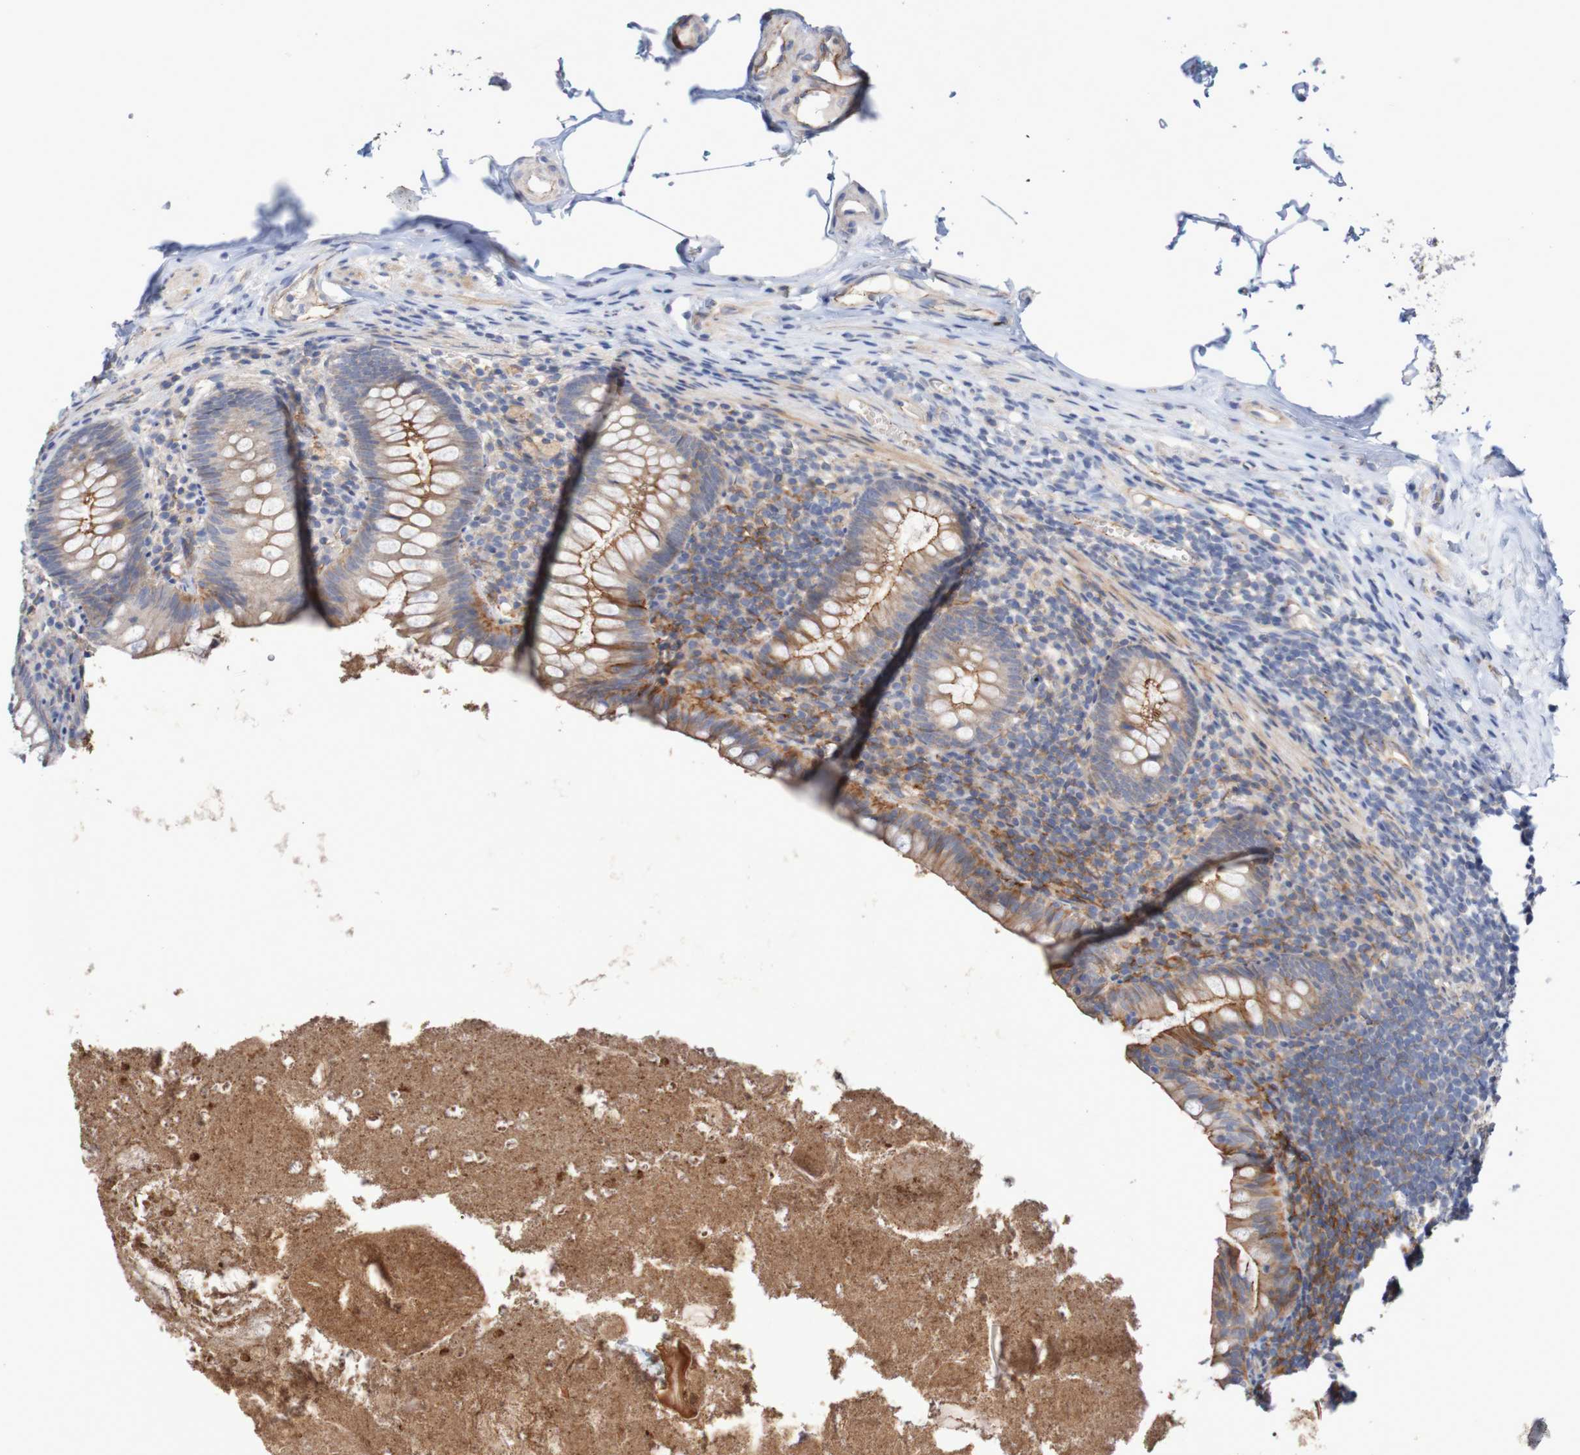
{"staining": {"intensity": "moderate", "quantity": "25%-75%", "location": "cytoplasmic/membranous"}, "tissue": "appendix", "cell_type": "Glandular cells", "image_type": "normal", "snomed": [{"axis": "morphology", "description": "Normal tissue, NOS"}, {"axis": "topography", "description": "Appendix"}], "caption": "Normal appendix reveals moderate cytoplasmic/membranous expression in about 25%-75% of glandular cells, visualized by immunohistochemistry.", "gene": "NECTIN2", "patient": {"sex": "male", "age": 52}}